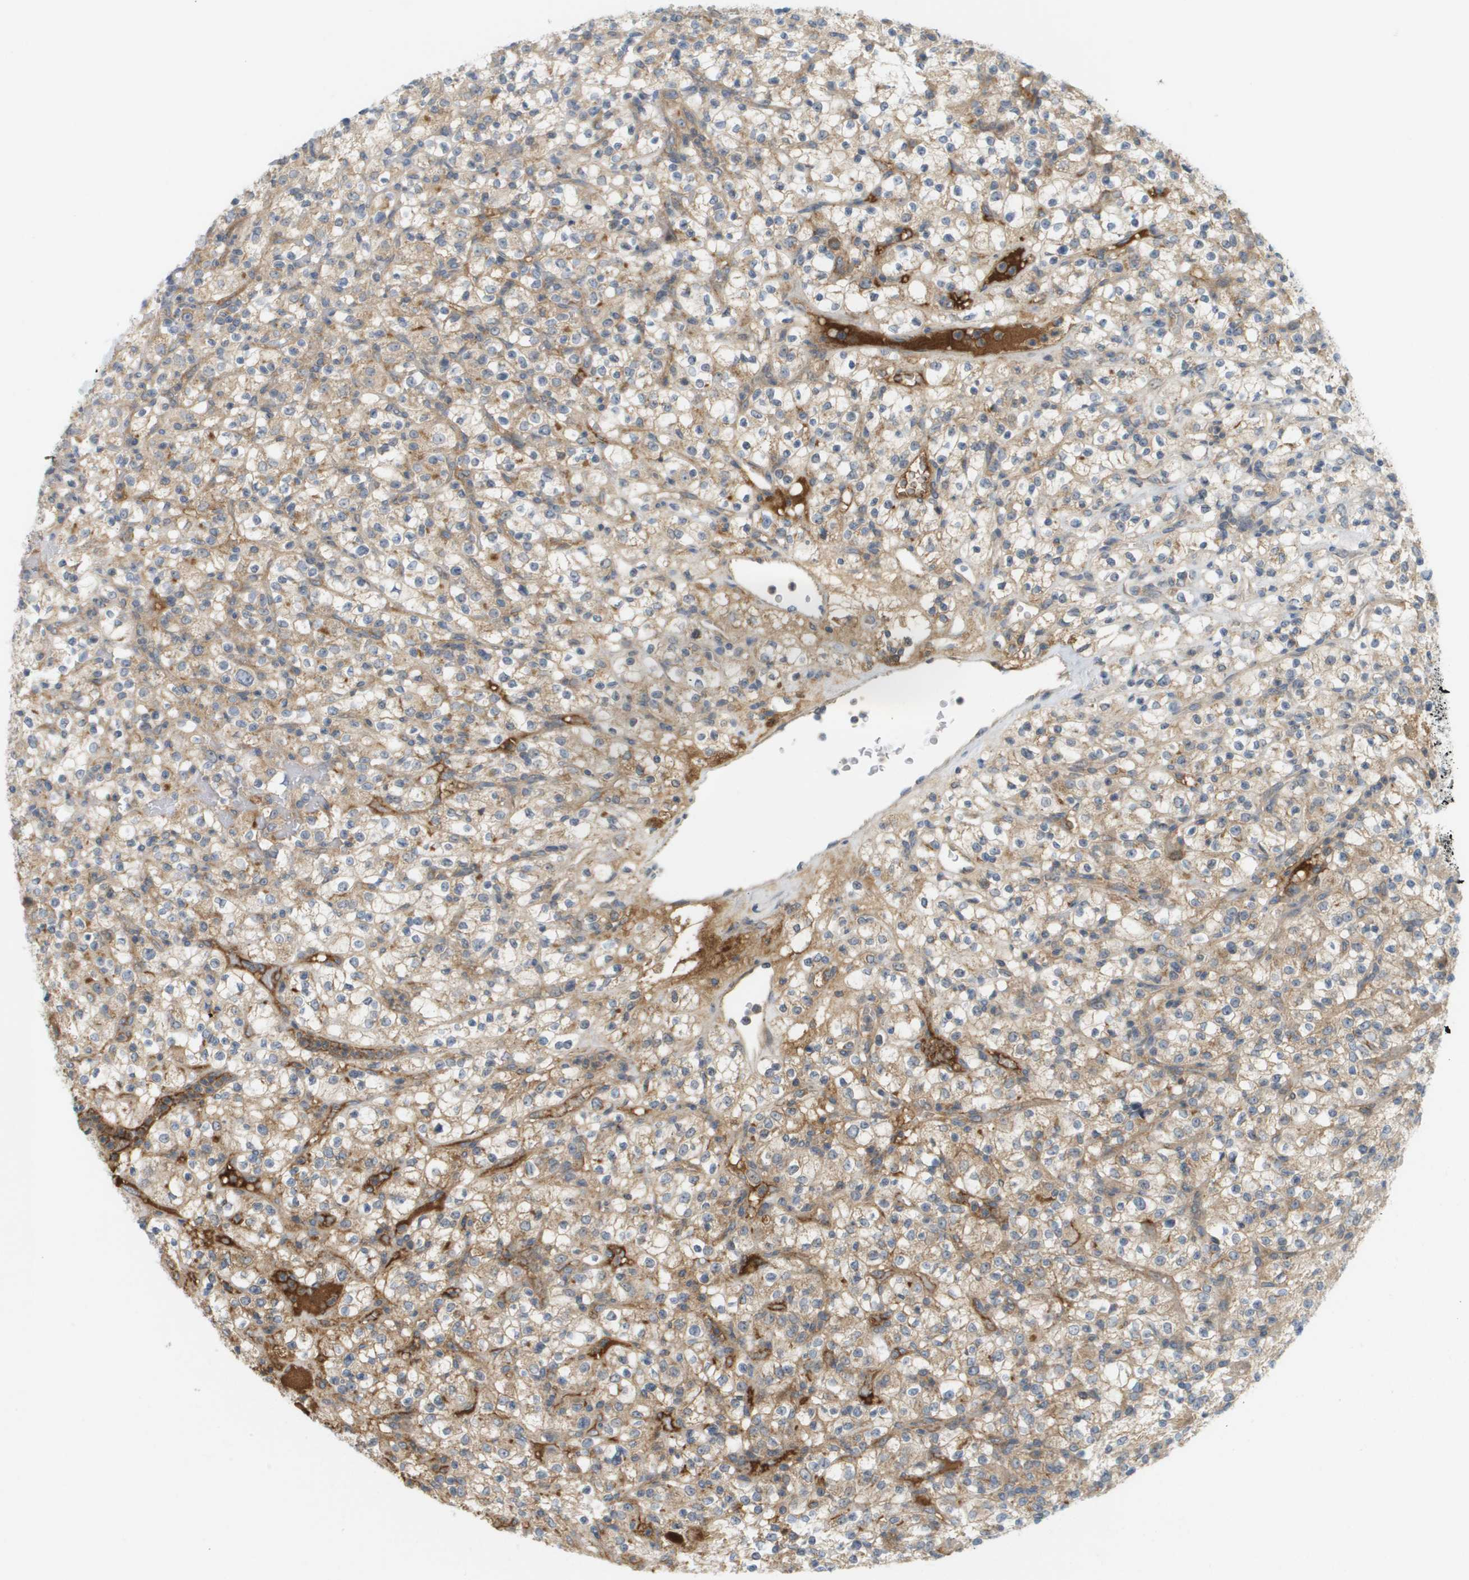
{"staining": {"intensity": "weak", "quantity": ">75%", "location": "cytoplasmic/membranous"}, "tissue": "renal cancer", "cell_type": "Tumor cells", "image_type": "cancer", "snomed": [{"axis": "morphology", "description": "Normal tissue, NOS"}, {"axis": "morphology", "description": "Adenocarcinoma, NOS"}, {"axis": "topography", "description": "Kidney"}], "caption": "This image shows immunohistochemistry (IHC) staining of renal cancer, with low weak cytoplasmic/membranous expression in approximately >75% of tumor cells.", "gene": "PROC", "patient": {"sex": "female", "age": 72}}